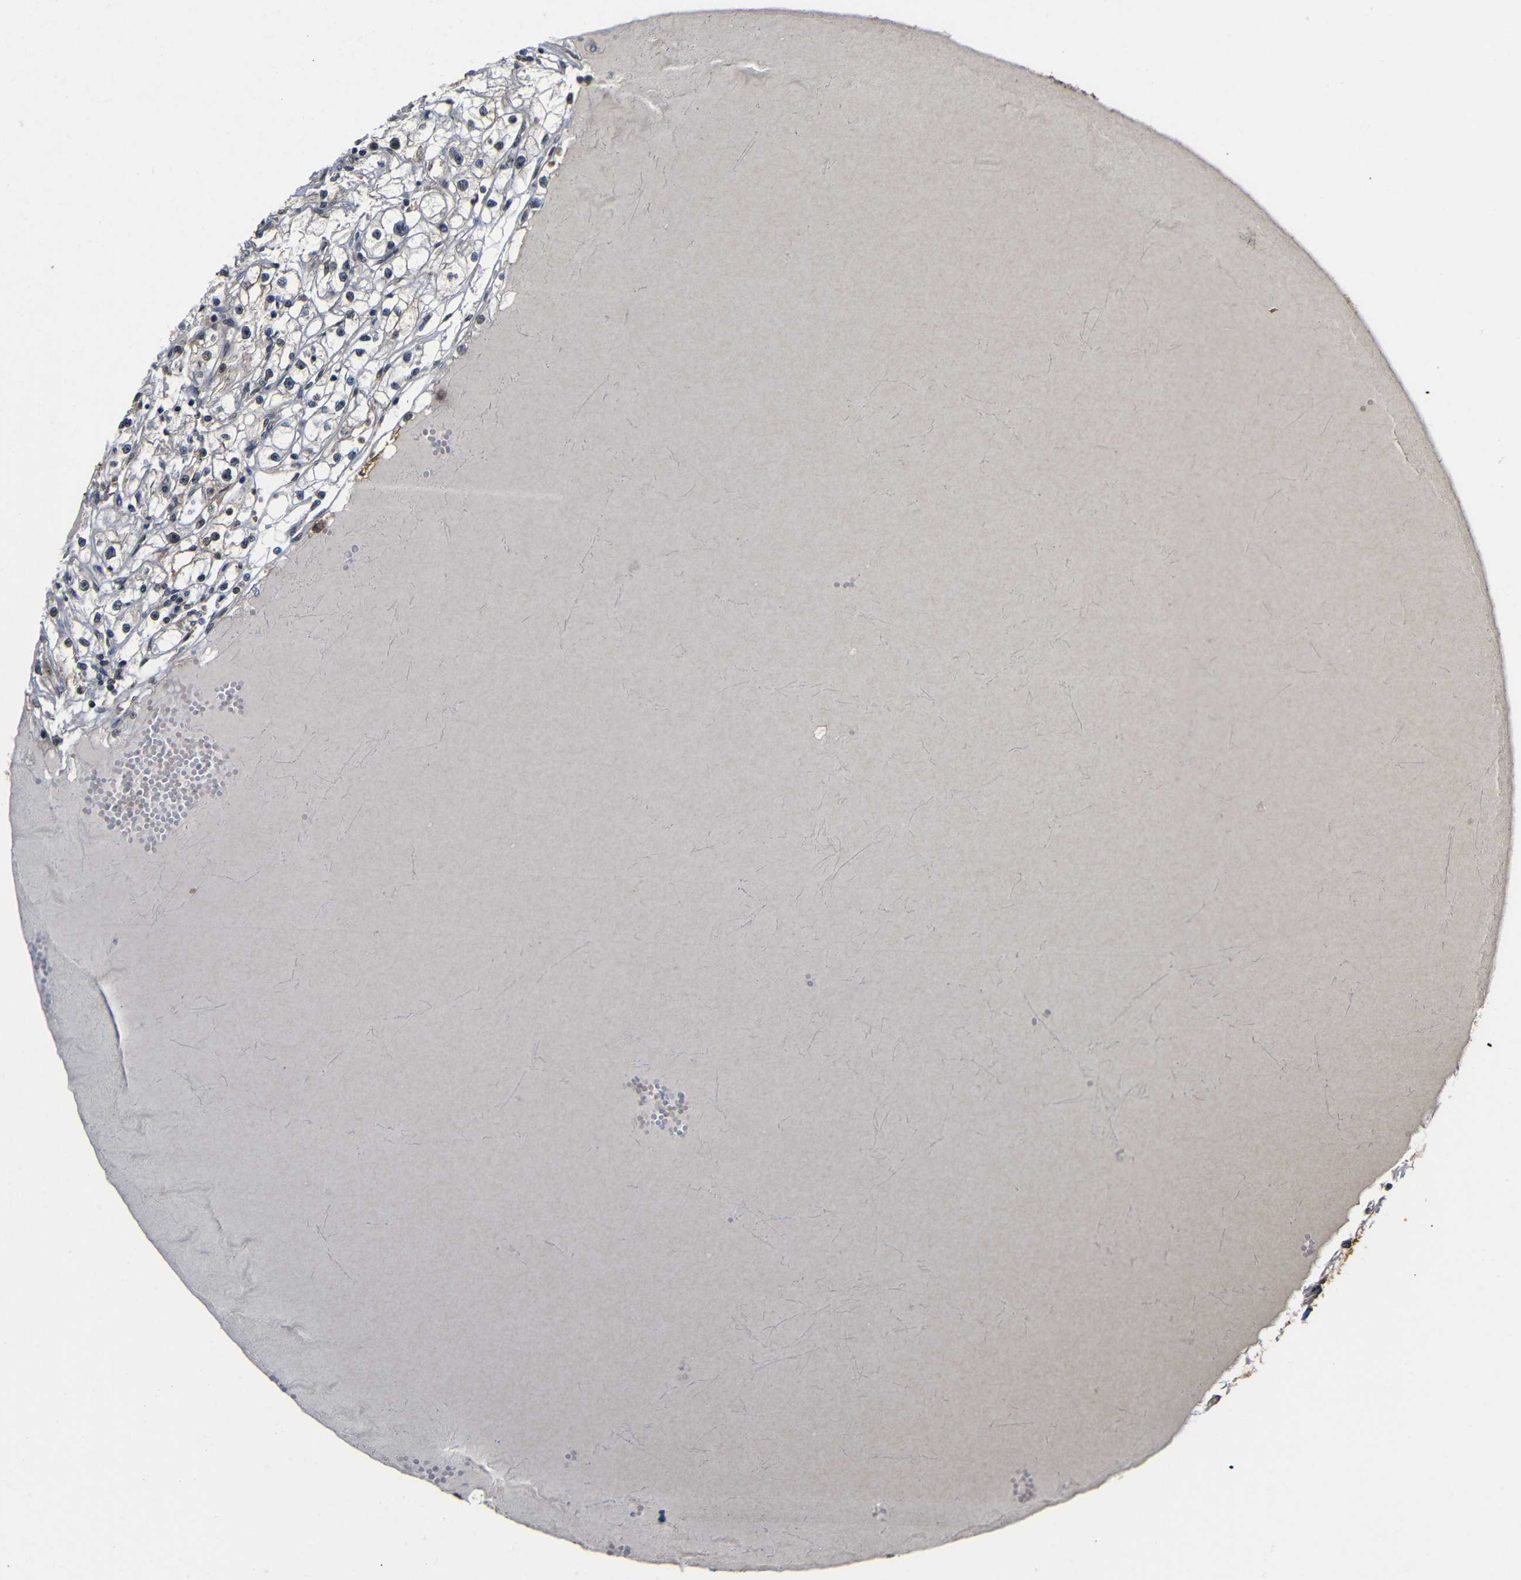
{"staining": {"intensity": "negative", "quantity": "none", "location": "none"}, "tissue": "renal cancer", "cell_type": "Tumor cells", "image_type": "cancer", "snomed": [{"axis": "morphology", "description": "Adenocarcinoma, NOS"}, {"axis": "topography", "description": "Kidney"}], "caption": "Tumor cells show no significant expression in renal cancer.", "gene": "ATG12", "patient": {"sex": "male", "age": 56}}